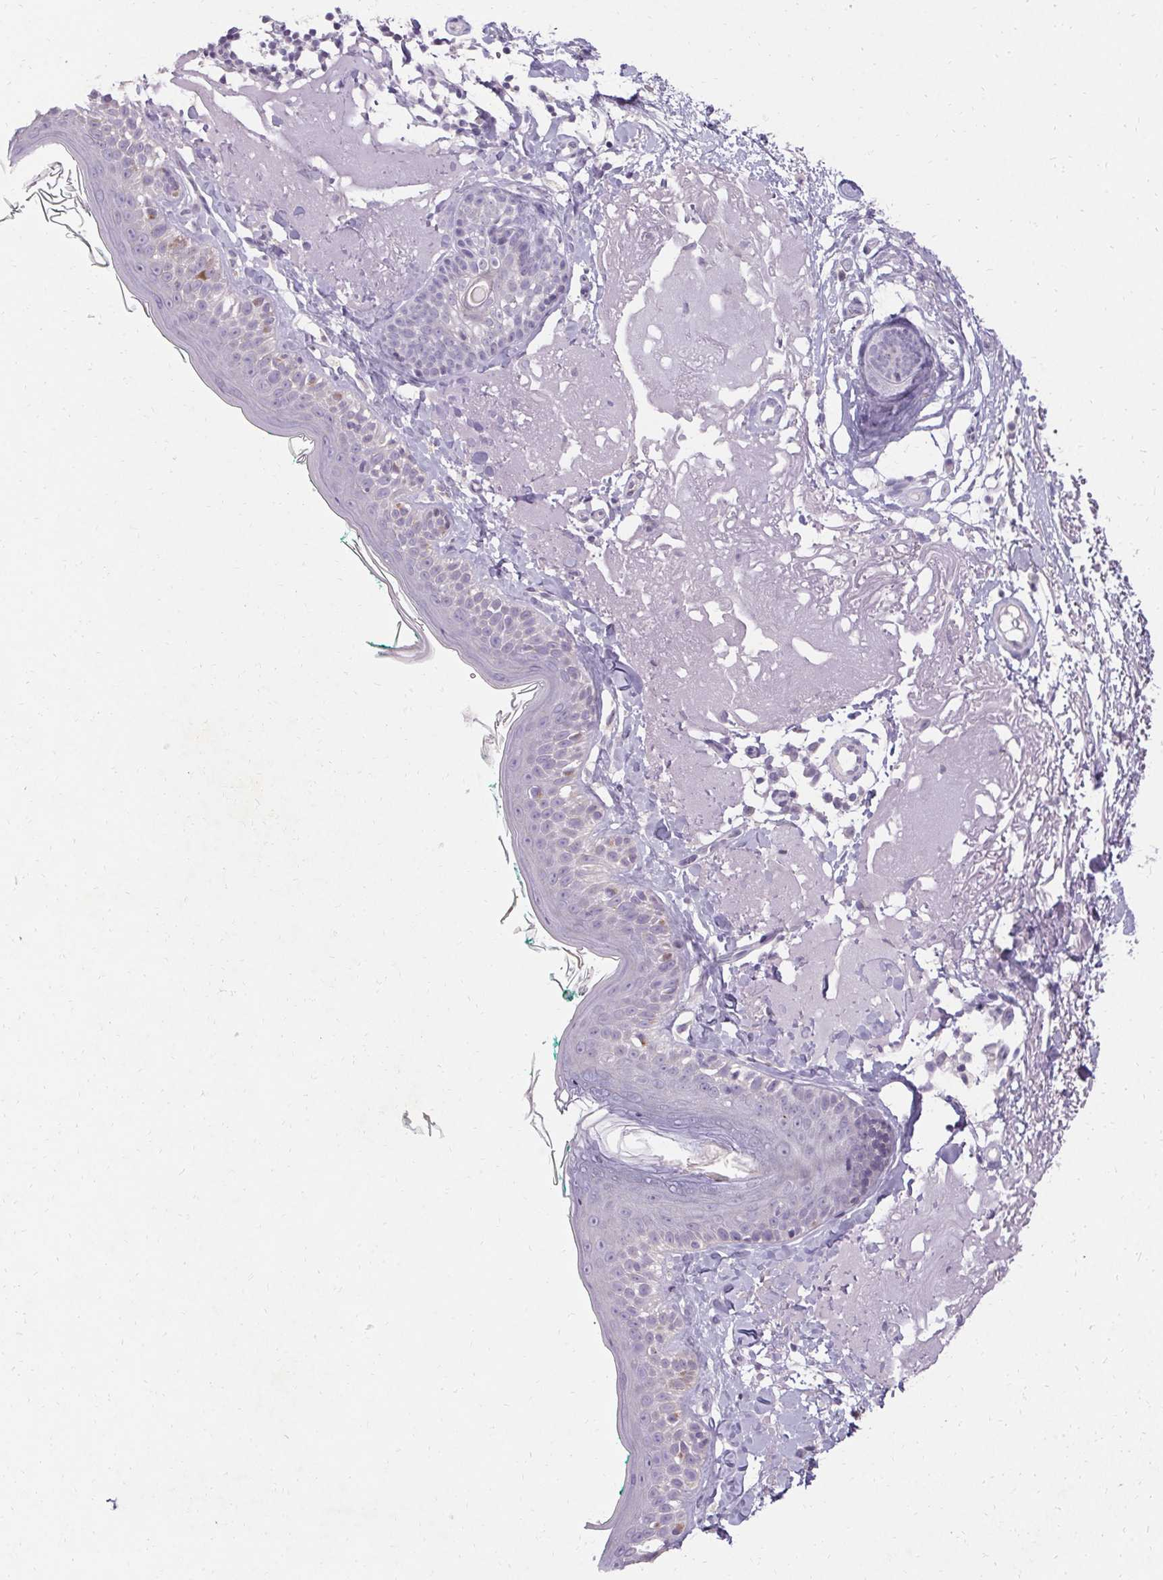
{"staining": {"intensity": "negative", "quantity": "none", "location": "none"}, "tissue": "skin", "cell_type": "Fibroblasts", "image_type": "normal", "snomed": [{"axis": "morphology", "description": "Normal tissue, NOS"}, {"axis": "topography", "description": "Skin"}], "caption": "IHC photomicrograph of normal skin: skin stained with DAB shows no significant protein positivity in fibroblasts. (Immunohistochemistry (ihc), brightfield microscopy, high magnification).", "gene": "HSD17B3", "patient": {"sex": "male", "age": 73}}